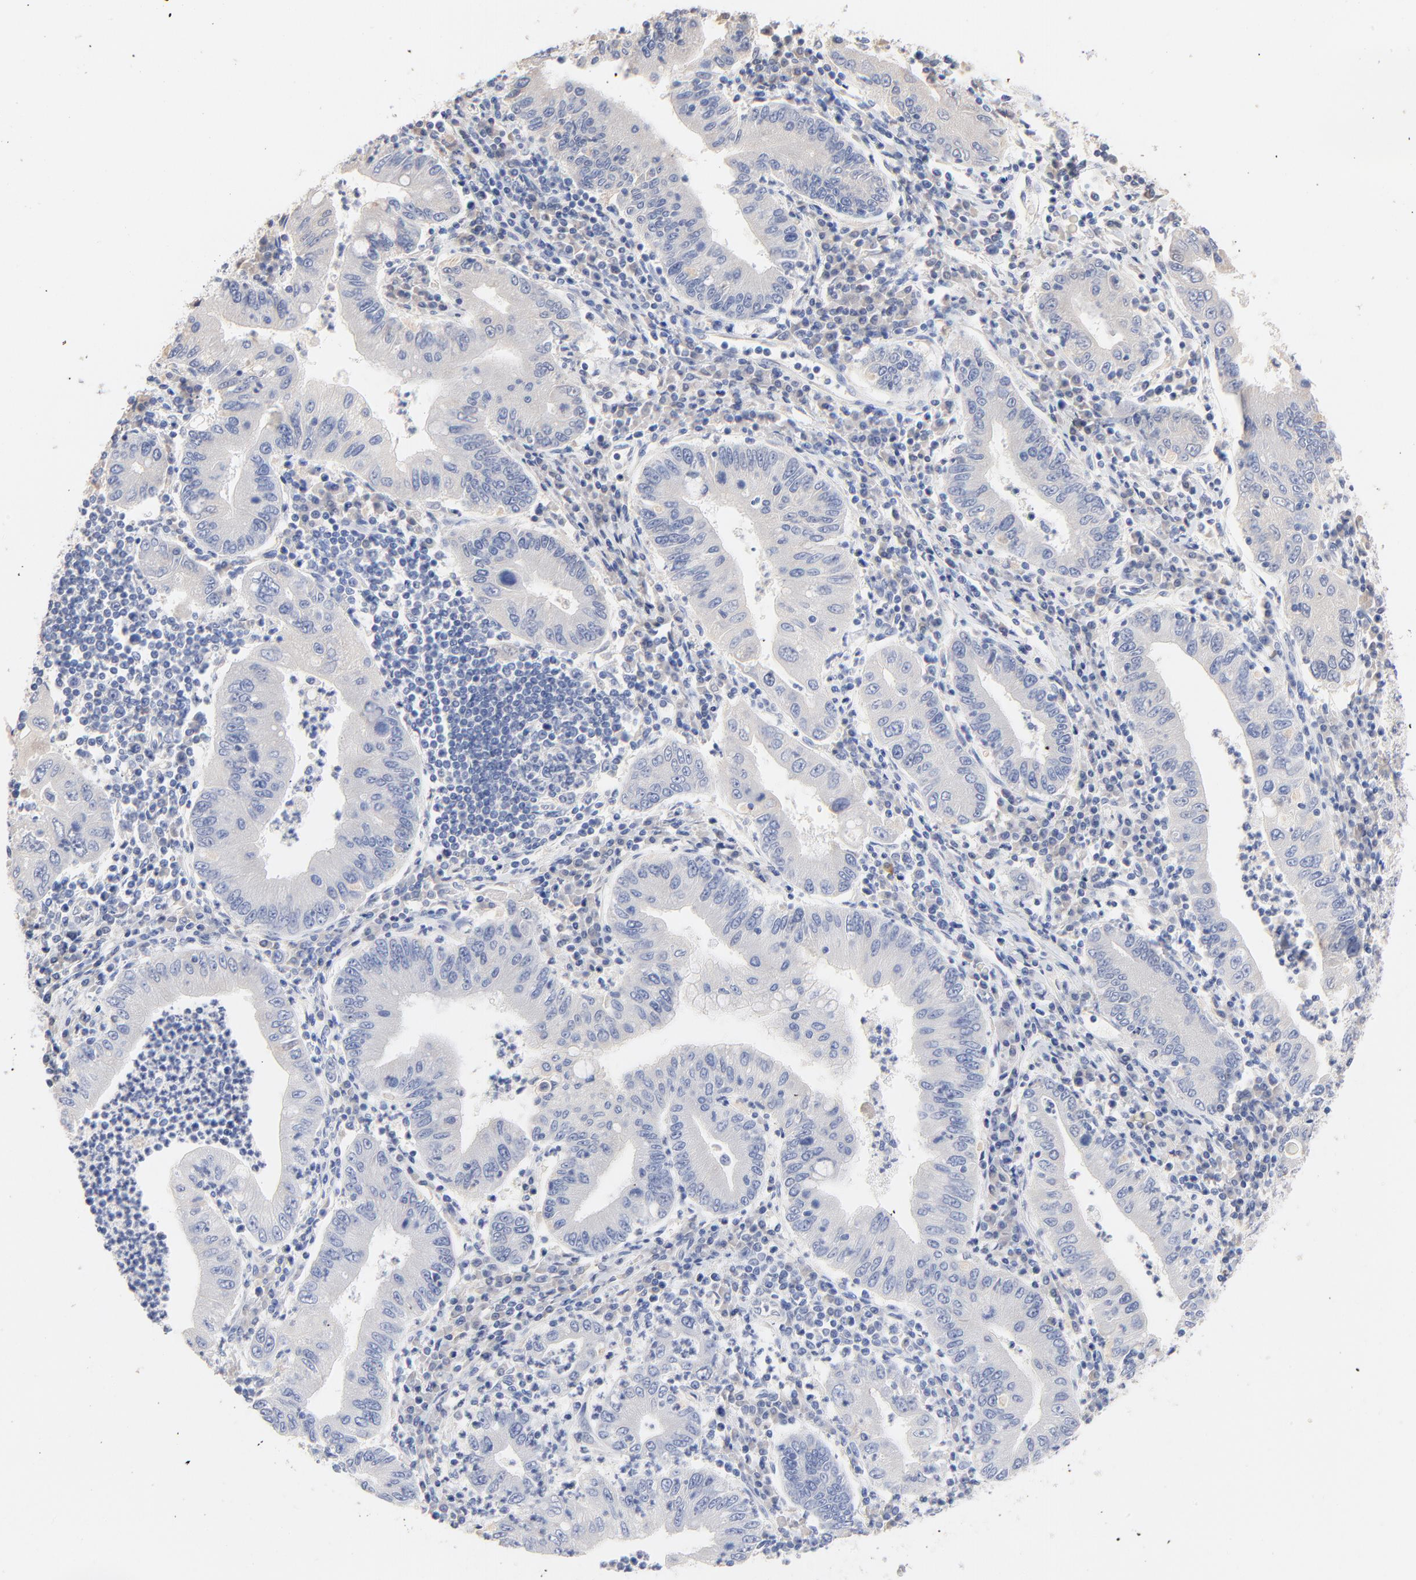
{"staining": {"intensity": "negative", "quantity": "none", "location": "none"}, "tissue": "stomach cancer", "cell_type": "Tumor cells", "image_type": "cancer", "snomed": [{"axis": "morphology", "description": "Normal tissue, NOS"}, {"axis": "morphology", "description": "Adenocarcinoma, NOS"}, {"axis": "topography", "description": "Esophagus"}, {"axis": "topography", "description": "Stomach, upper"}, {"axis": "topography", "description": "Peripheral nerve tissue"}], "caption": "Immunohistochemistry histopathology image of neoplastic tissue: human stomach adenocarcinoma stained with DAB (3,3'-diaminobenzidine) displays no significant protein expression in tumor cells. (DAB (3,3'-diaminobenzidine) immunohistochemistry visualized using brightfield microscopy, high magnification).", "gene": "CPS1", "patient": {"sex": "male", "age": 62}}